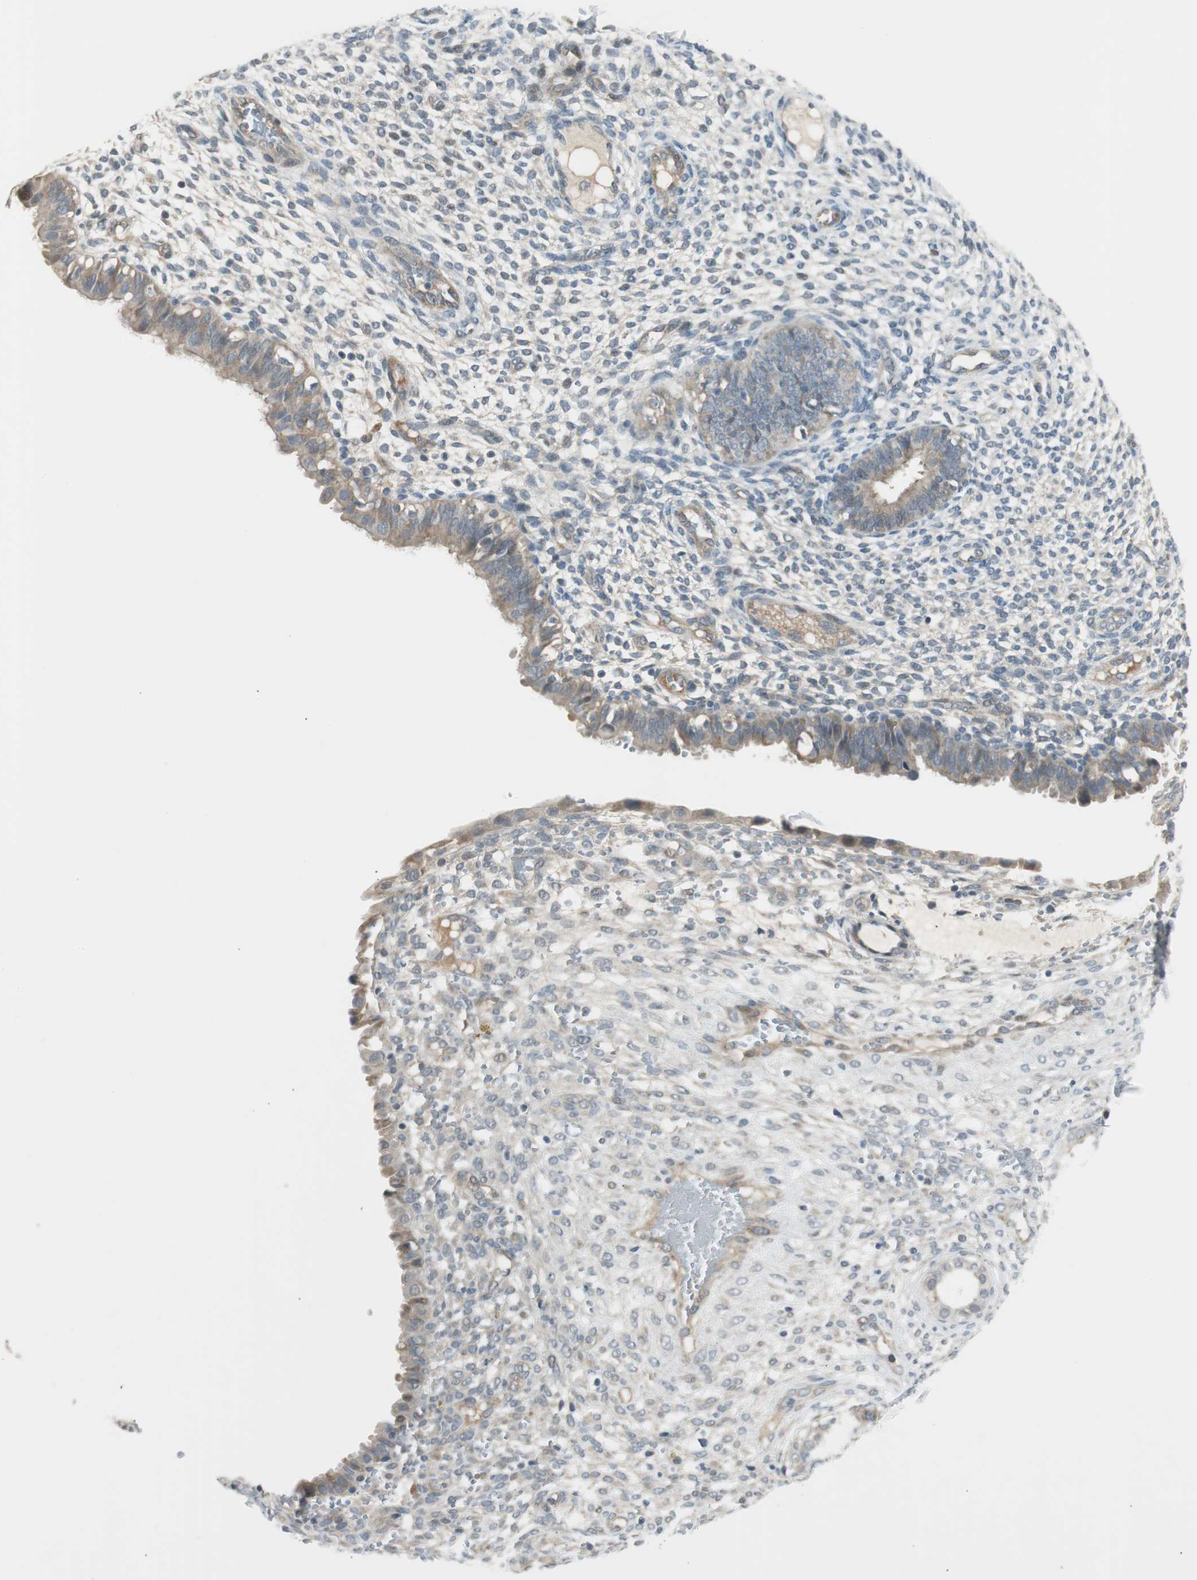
{"staining": {"intensity": "negative", "quantity": "none", "location": "none"}, "tissue": "endometrium", "cell_type": "Cells in endometrial stroma", "image_type": "normal", "snomed": [{"axis": "morphology", "description": "Normal tissue, NOS"}, {"axis": "topography", "description": "Endometrium"}], "caption": "This micrograph is of benign endometrium stained with IHC to label a protein in brown with the nuclei are counter-stained blue. There is no positivity in cells in endometrial stroma.", "gene": "PCDHB15", "patient": {"sex": "female", "age": 61}}